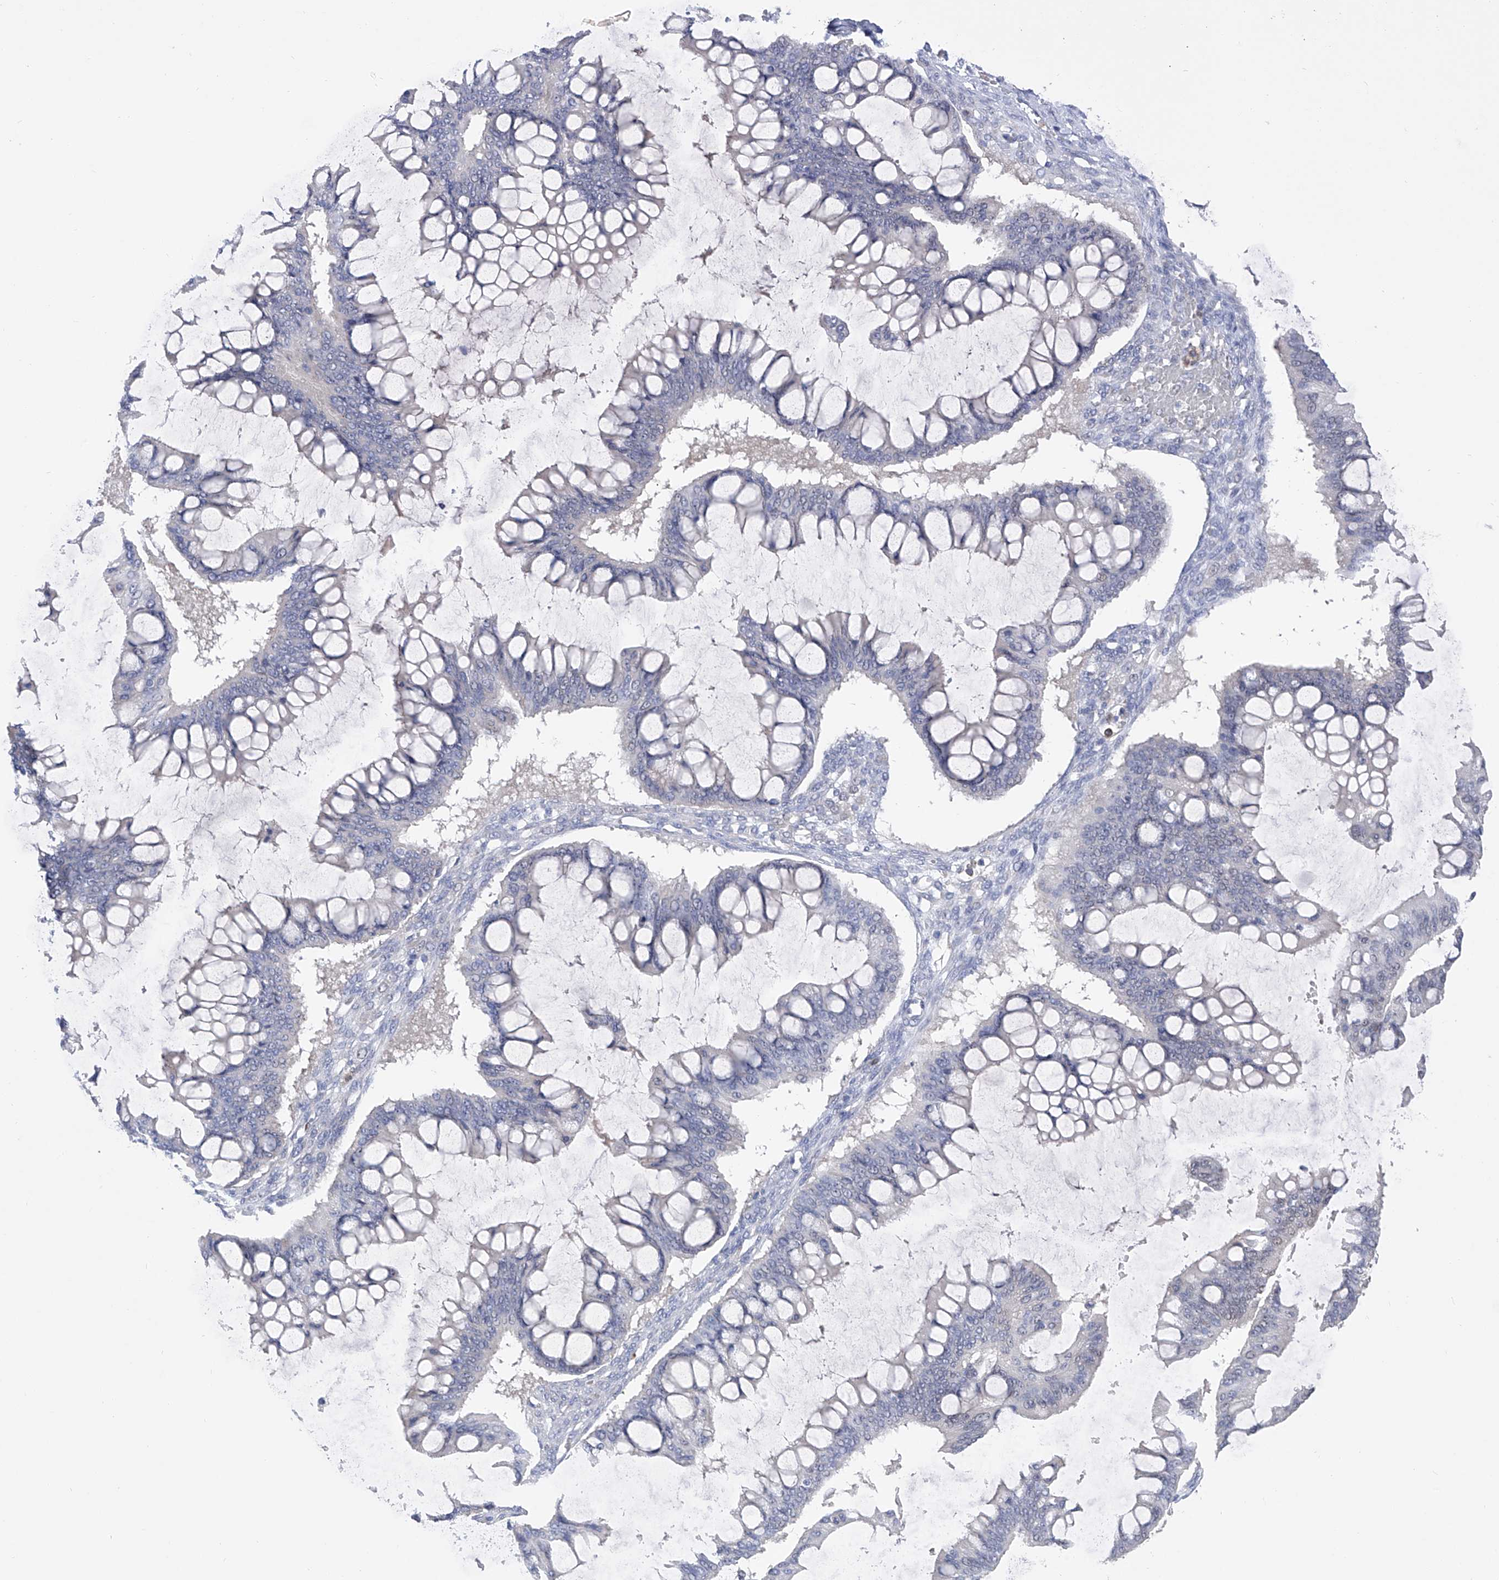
{"staining": {"intensity": "negative", "quantity": "none", "location": "none"}, "tissue": "ovarian cancer", "cell_type": "Tumor cells", "image_type": "cancer", "snomed": [{"axis": "morphology", "description": "Cystadenocarcinoma, mucinous, NOS"}, {"axis": "topography", "description": "Ovary"}], "caption": "Histopathology image shows no protein staining in tumor cells of ovarian cancer (mucinous cystadenocarcinoma) tissue.", "gene": "PHF20", "patient": {"sex": "female", "age": 73}}